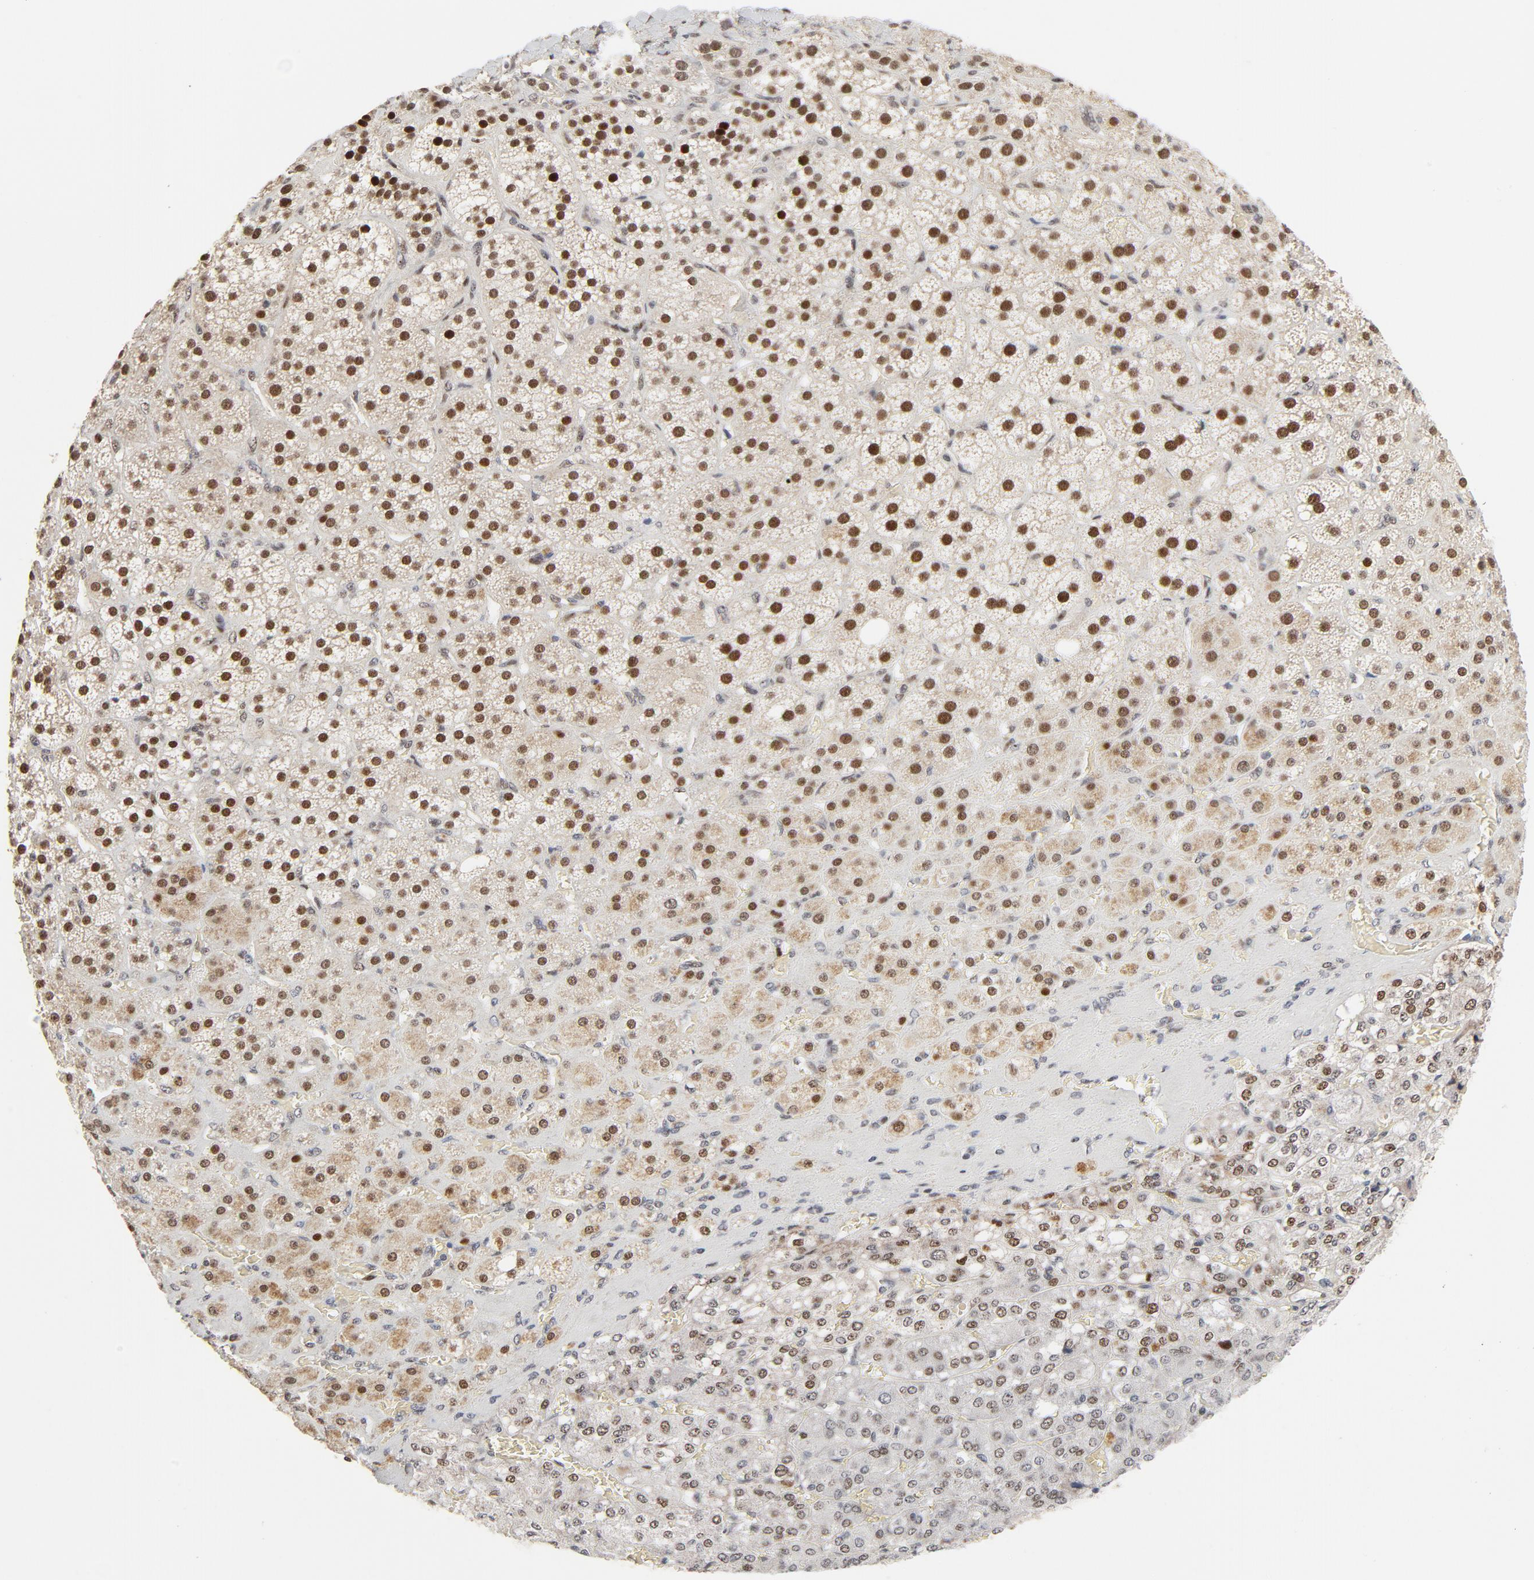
{"staining": {"intensity": "strong", "quantity": ">75%", "location": "nuclear"}, "tissue": "adrenal gland", "cell_type": "Glandular cells", "image_type": "normal", "snomed": [{"axis": "morphology", "description": "Normal tissue, NOS"}, {"axis": "topography", "description": "Adrenal gland"}], "caption": "Adrenal gland stained for a protein reveals strong nuclear positivity in glandular cells.", "gene": "GTF2I", "patient": {"sex": "female", "age": 71}}